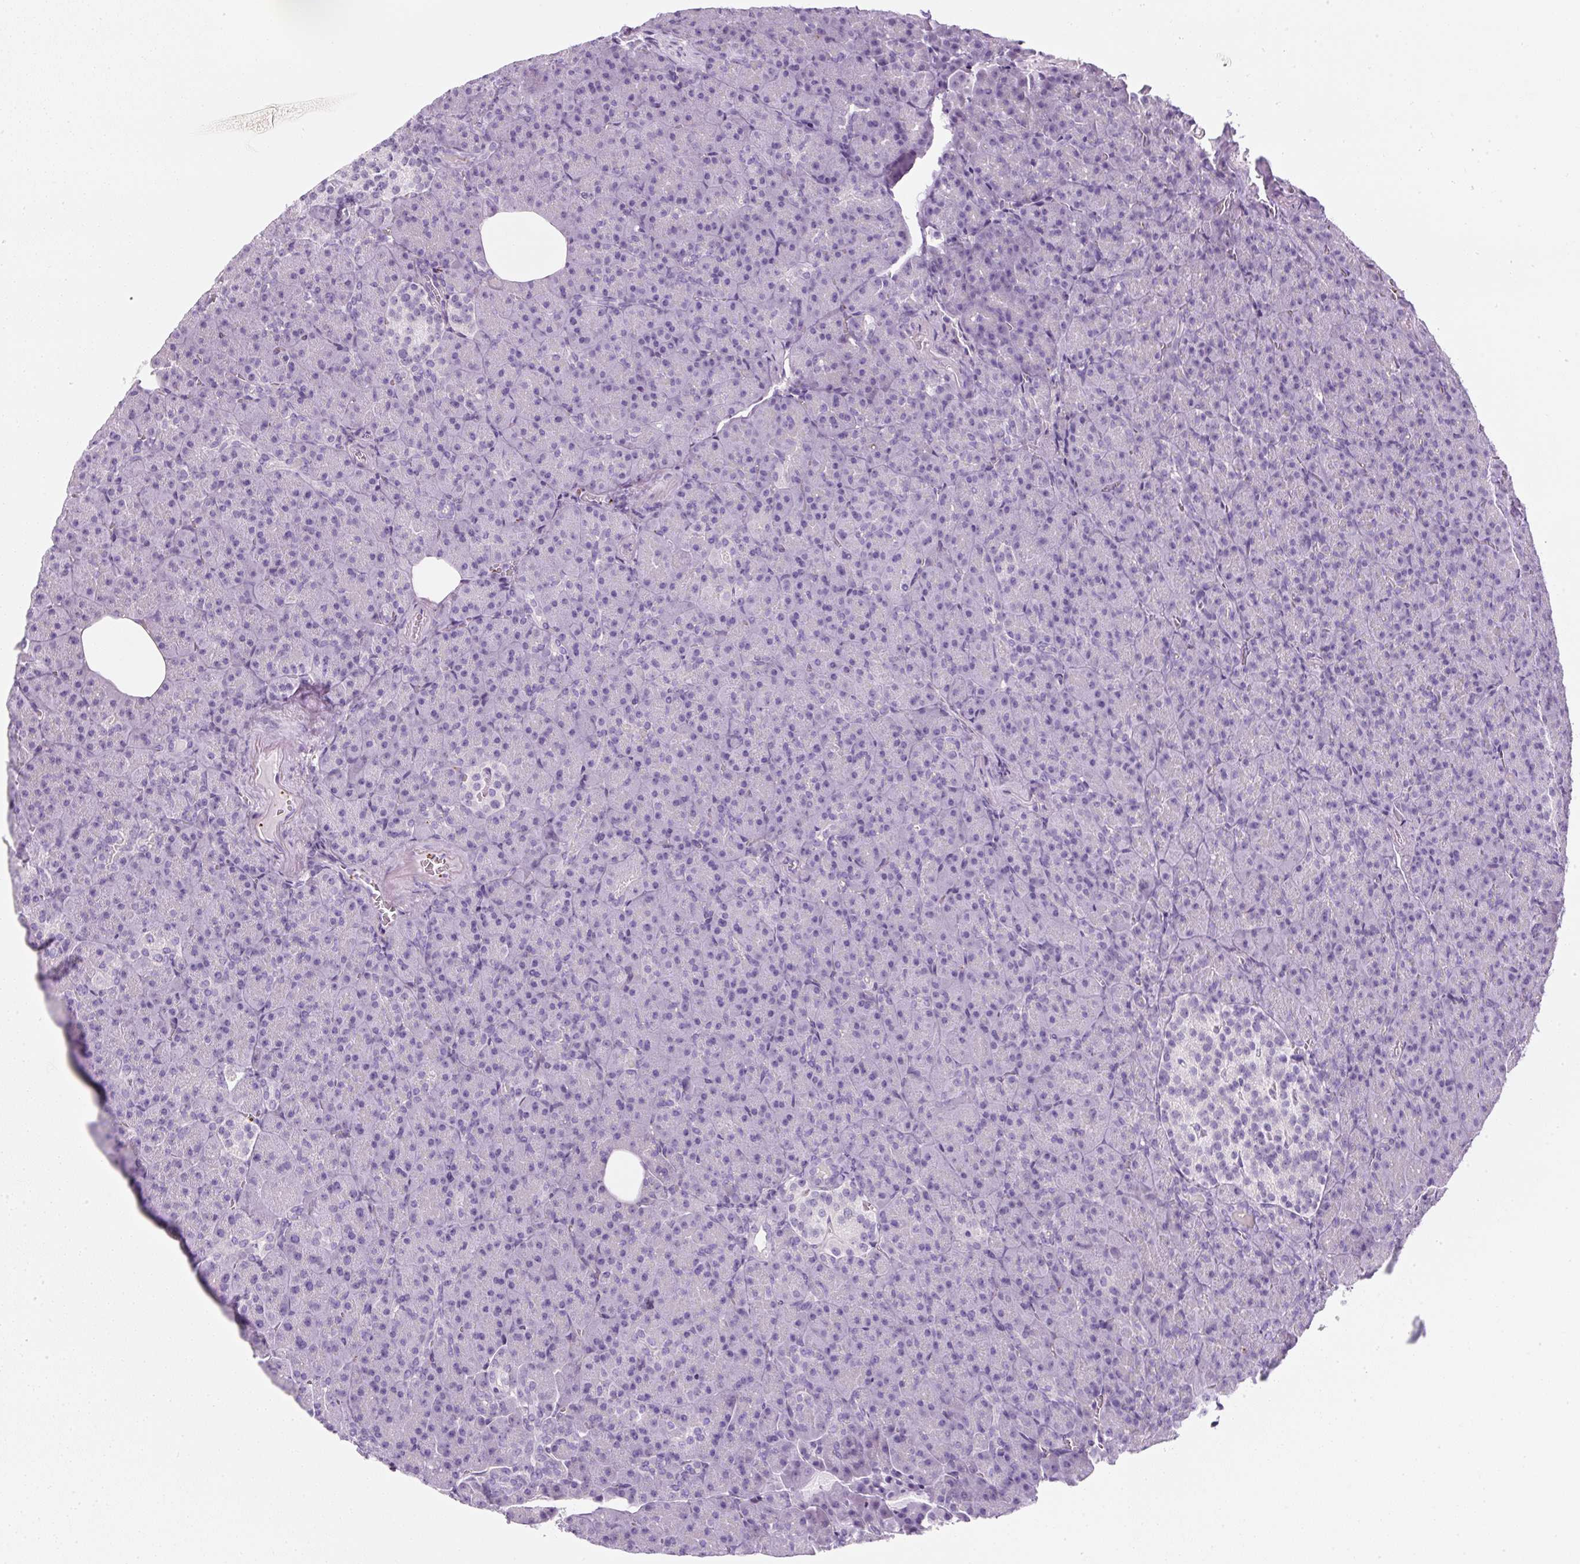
{"staining": {"intensity": "negative", "quantity": "none", "location": "none"}, "tissue": "pancreas", "cell_type": "Exocrine glandular cells", "image_type": "normal", "snomed": [{"axis": "morphology", "description": "Normal tissue, NOS"}, {"axis": "topography", "description": "Pancreas"}], "caption": "Histopathology image shows no significant protein staining in exocrine glandular cells of benign pancreas.", "gene": "ENSG00000288796", "patient": {"sex": "female", "age": 74}}